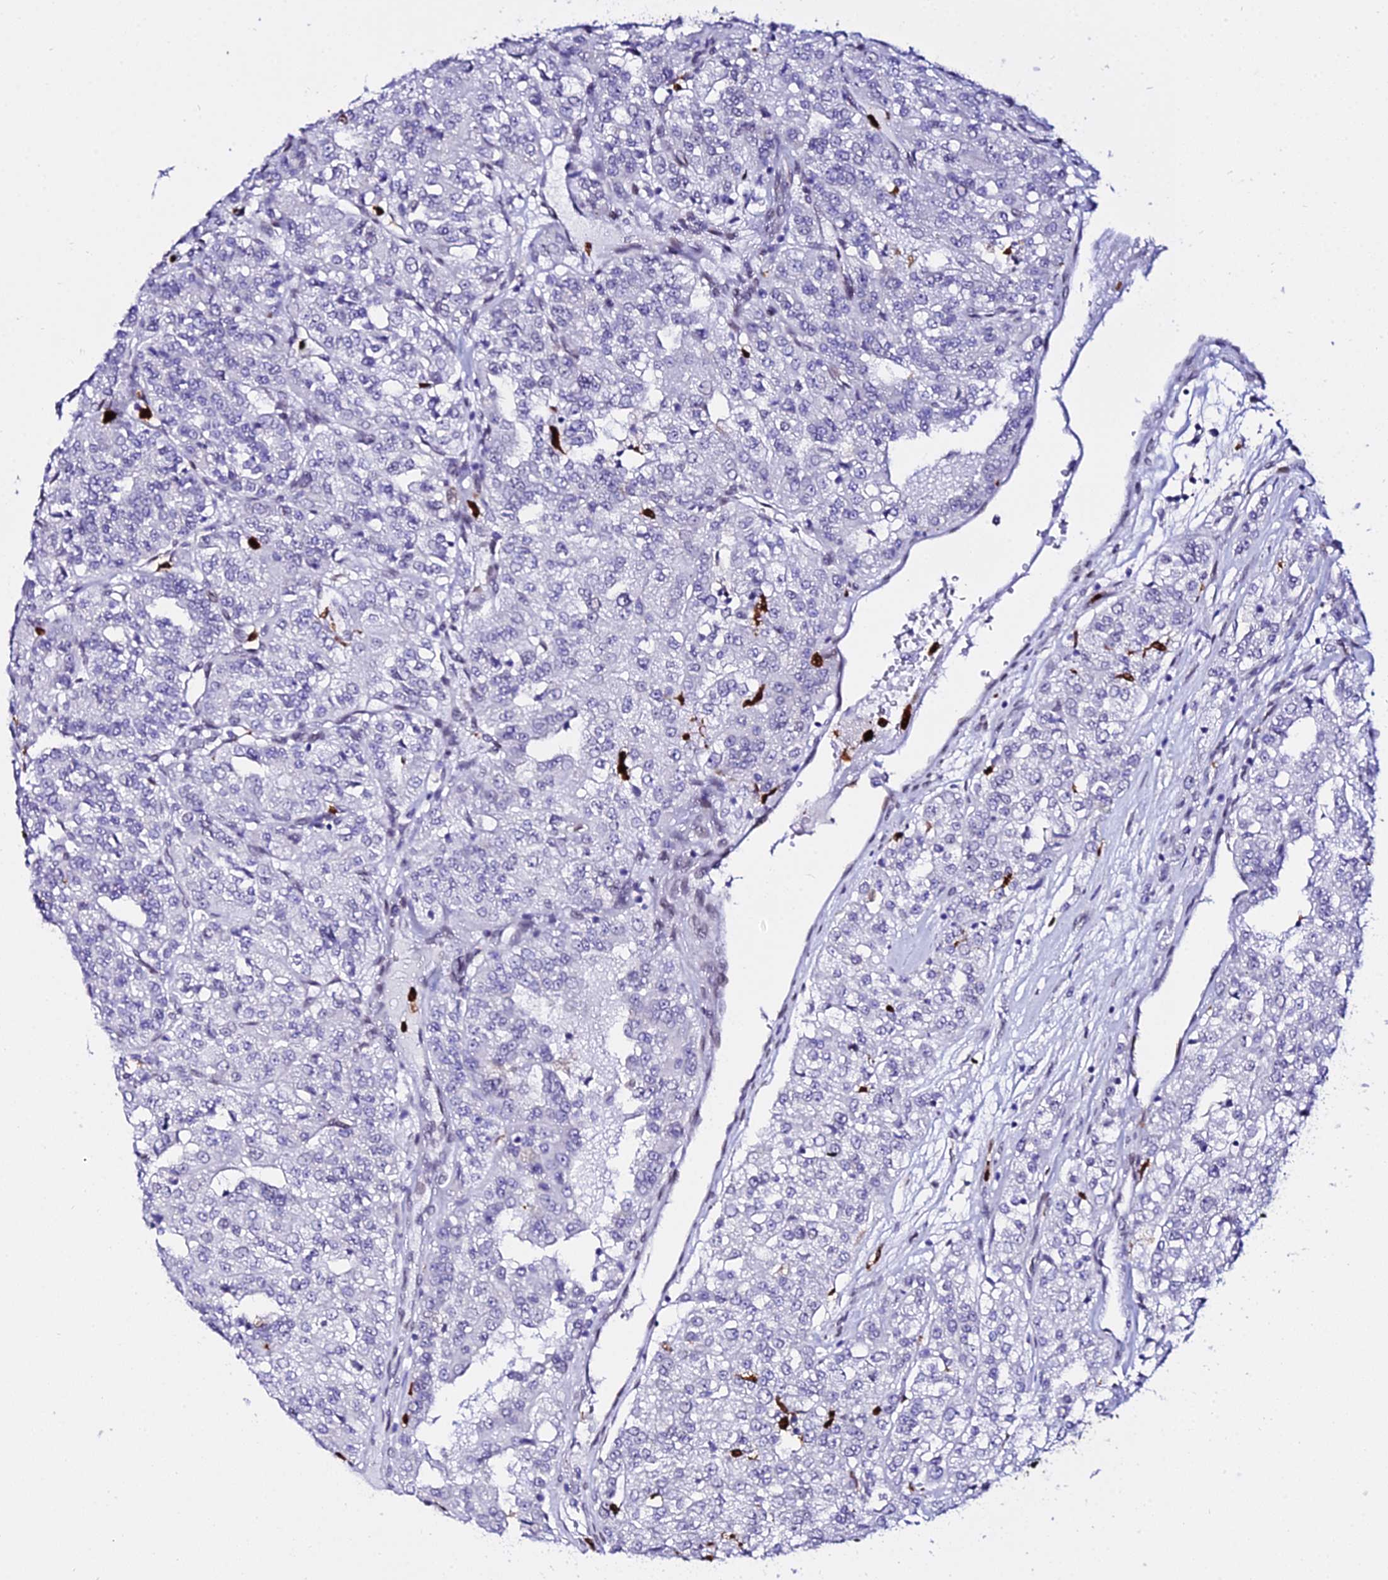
{"staining": {"intensity": "negative", "quantity": "none", "location": "none"}, "tissue": "renal cancer", "cell_type": "Tumor cells", "image_type": "cancer", "snomed": [{"axis": "morphology", "description": "Adenocarcinoma, NOS"}, {"axis": "topography", "description": "Kidney"}], "caption": "A high-resolution histopathology image shows IHC staining of renal cancer, which shows no significant staining in tumor cells.", "gene": "MCM10", "patient": {"sex": "female", "age": 63}}